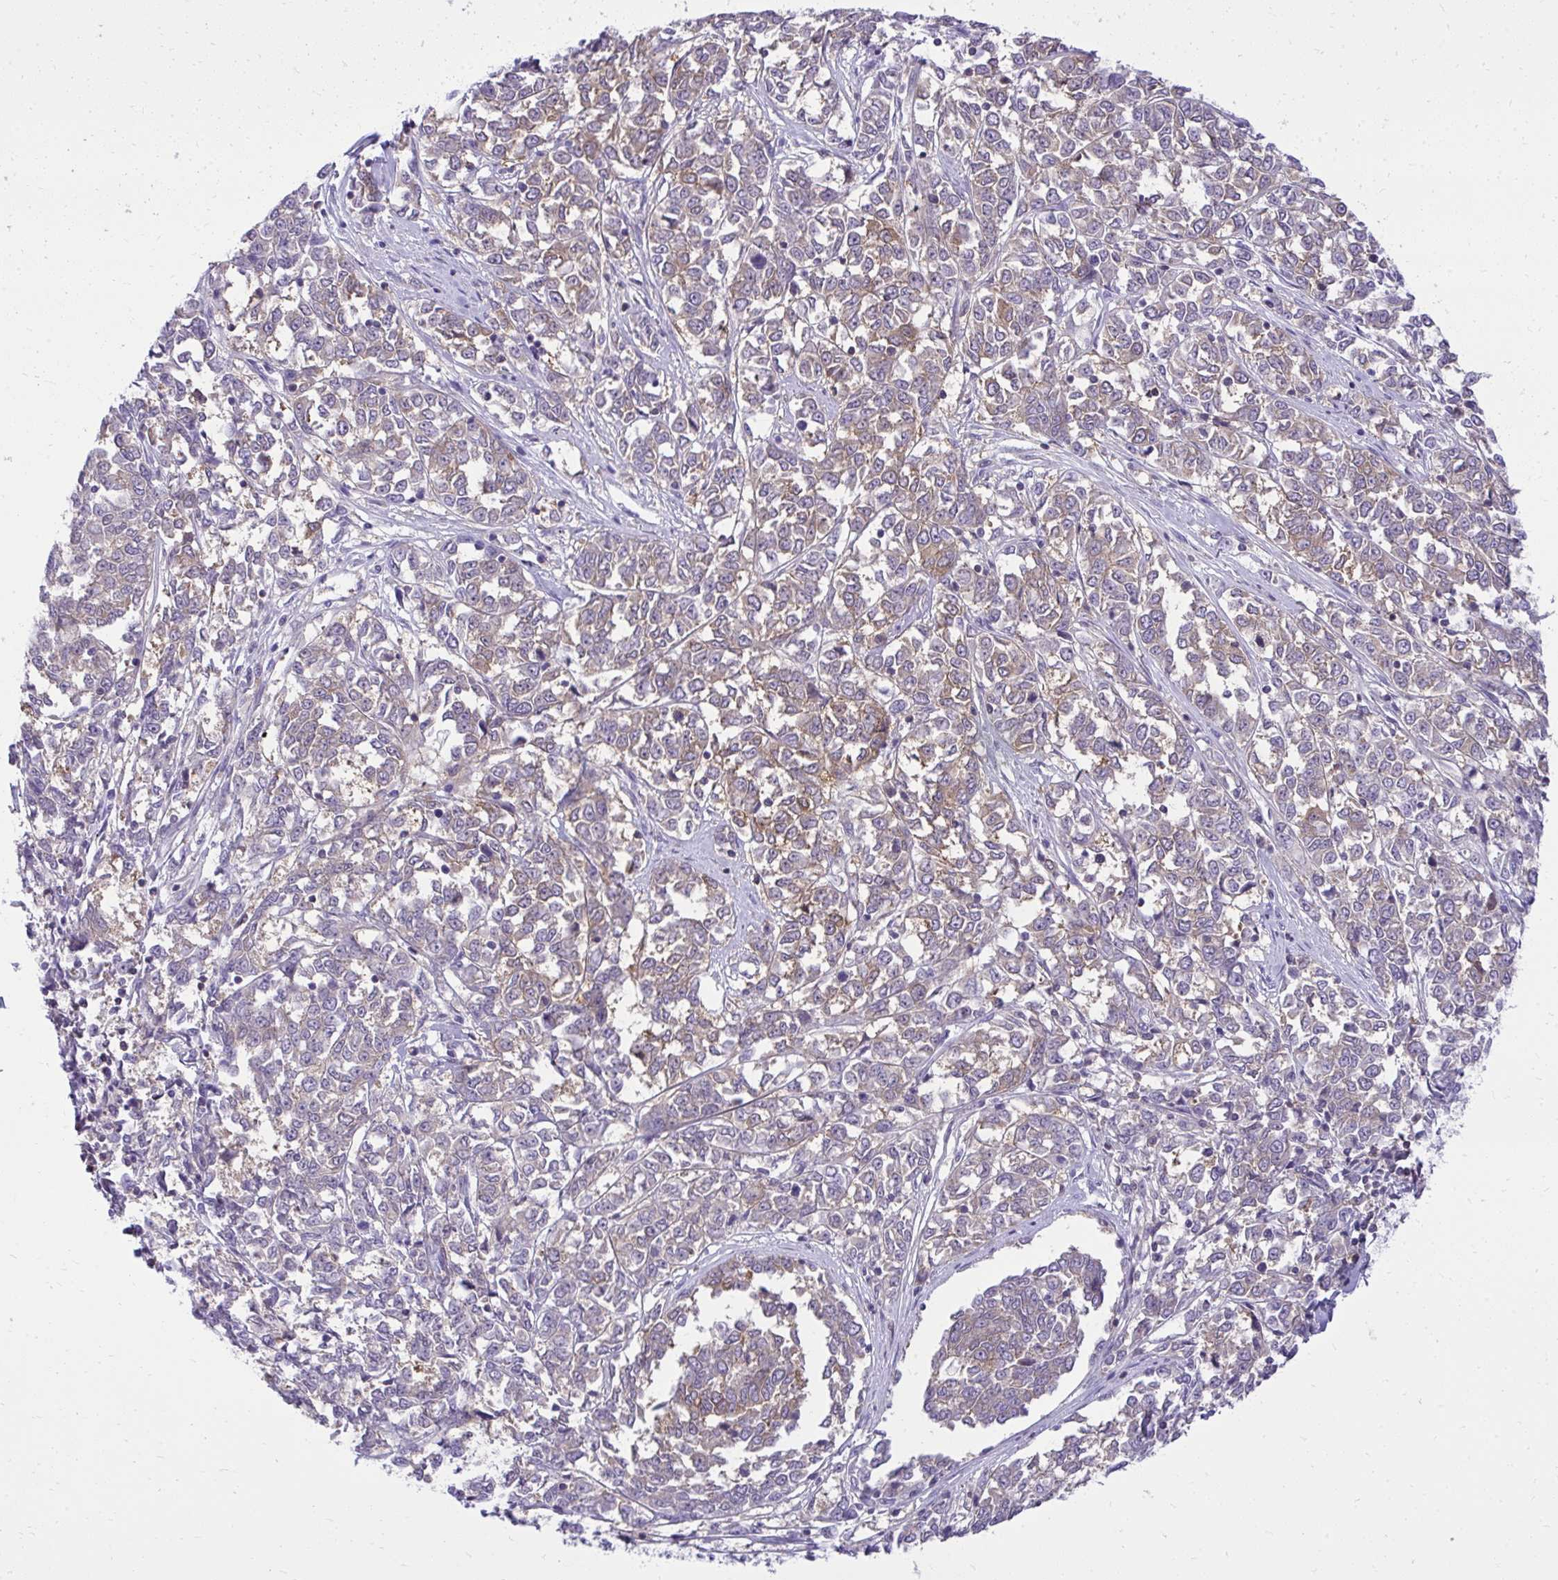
{"staining": {"intensity": "weak", "quantity": "25%-75%", "location": "cytoplasmic/membranous"}, "tissue": "melanoma", "cell_type": "Tumor cells", "image_type": "cancer", "snomed": [{"axis": "morphology", "description": "Malignant melanoma, NOS"}, {"axis": "topography", "description": "Skin"}], "caption": "Melanoma was stained to show a protein in brown. There is low levels of weak cytoplasmic/membranous staining in approximately 25%-75% of tumor cells. The staining was performed using DAB to visualize the protein expression in brown, while the nuclei were stained in blue with hematoxylin (Magnification: 20x).", "gene": "GPRIN3", "patient": {"sex": "female", "age": 72}}